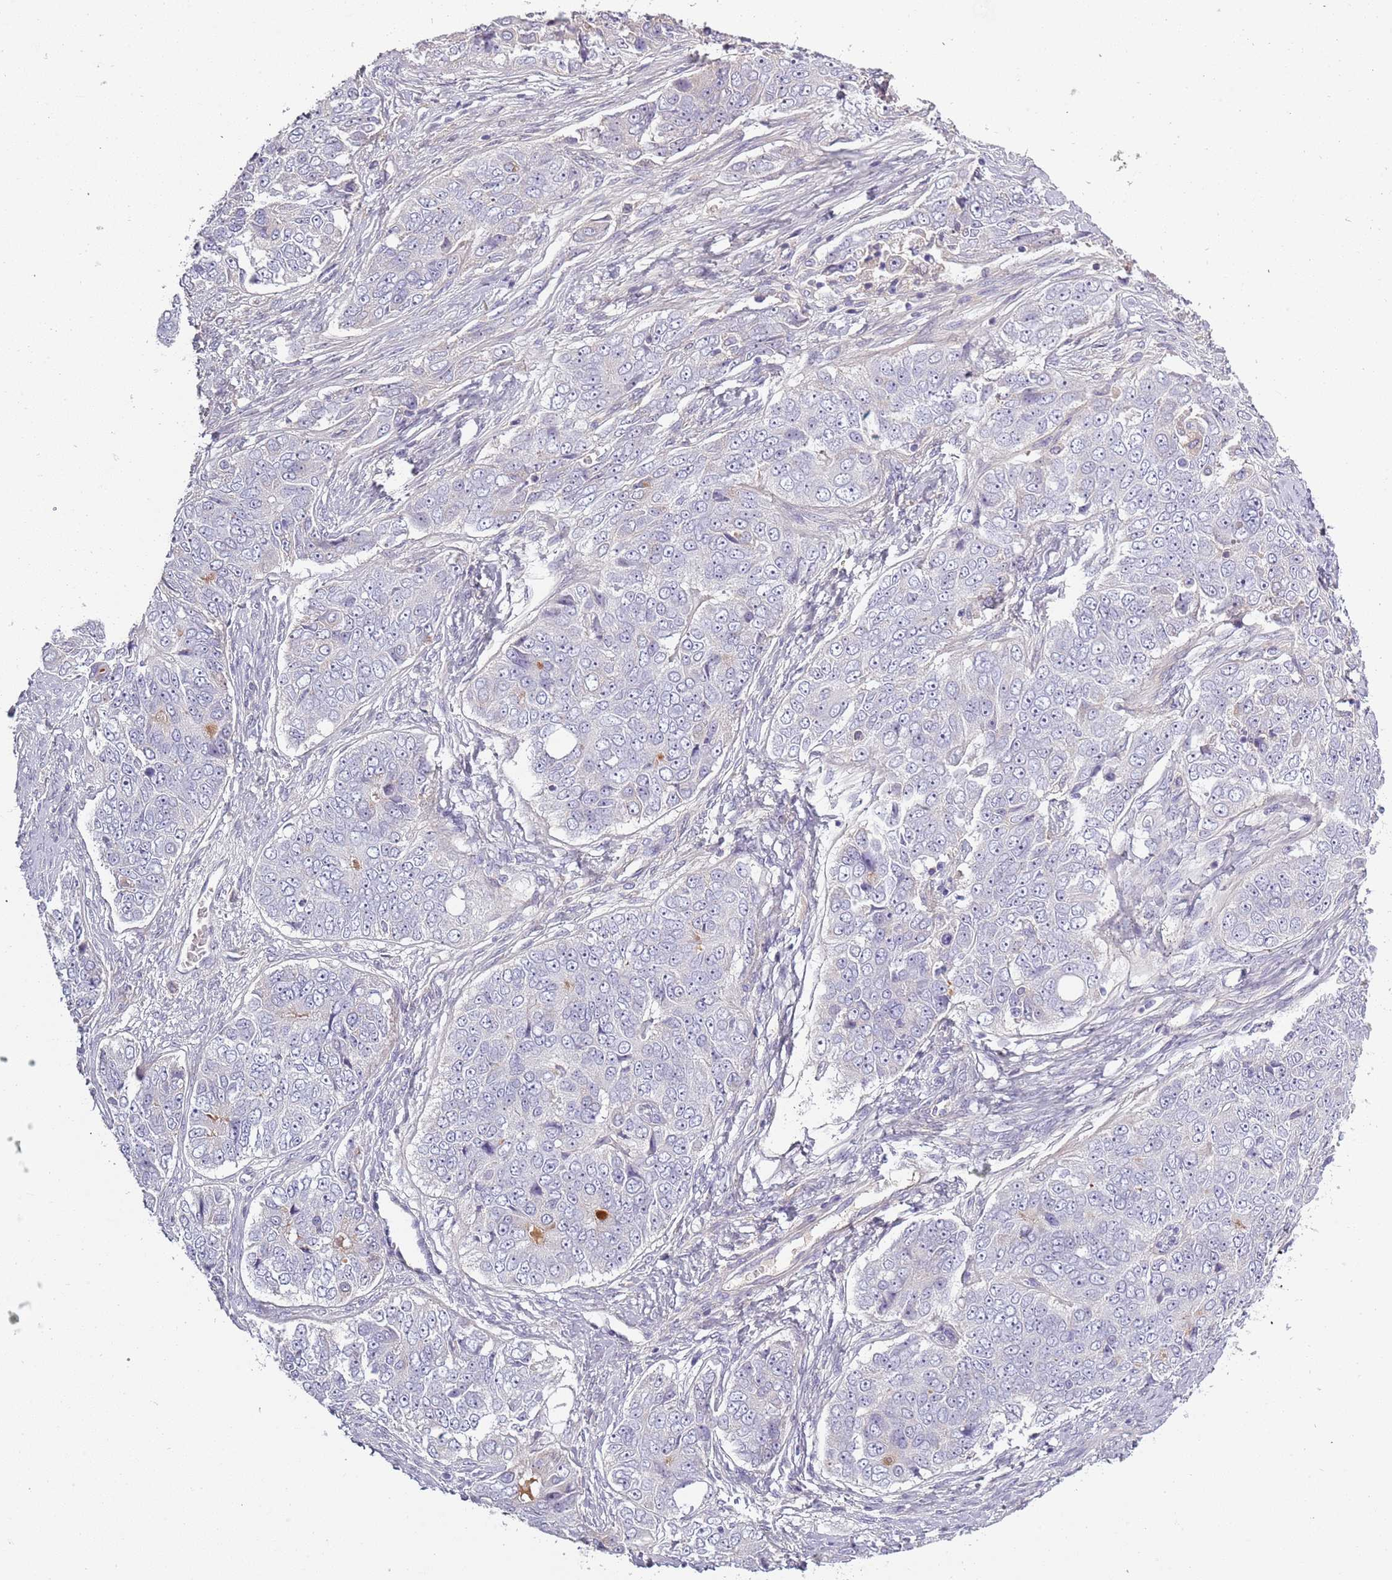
{"staining": {"intensity": "negative", "quantity": "none", "location": "none"}, "tissue": "ovarian cancer", "cell_type": "Tumor cells", "image_type": "cancer", "snomed": [{"axis": "morphology", "description": "Carcinoma, endometroid"}, {"axis": "topography", "description": "Ovary"}], "caption": "This is an IHC histopathology image of human ovarian cancer (endometroid carcinoma). There is no staining in tumor cells.", "gene": "TNFRSF6B", "patient": {"sex": "female", "age": 51}}